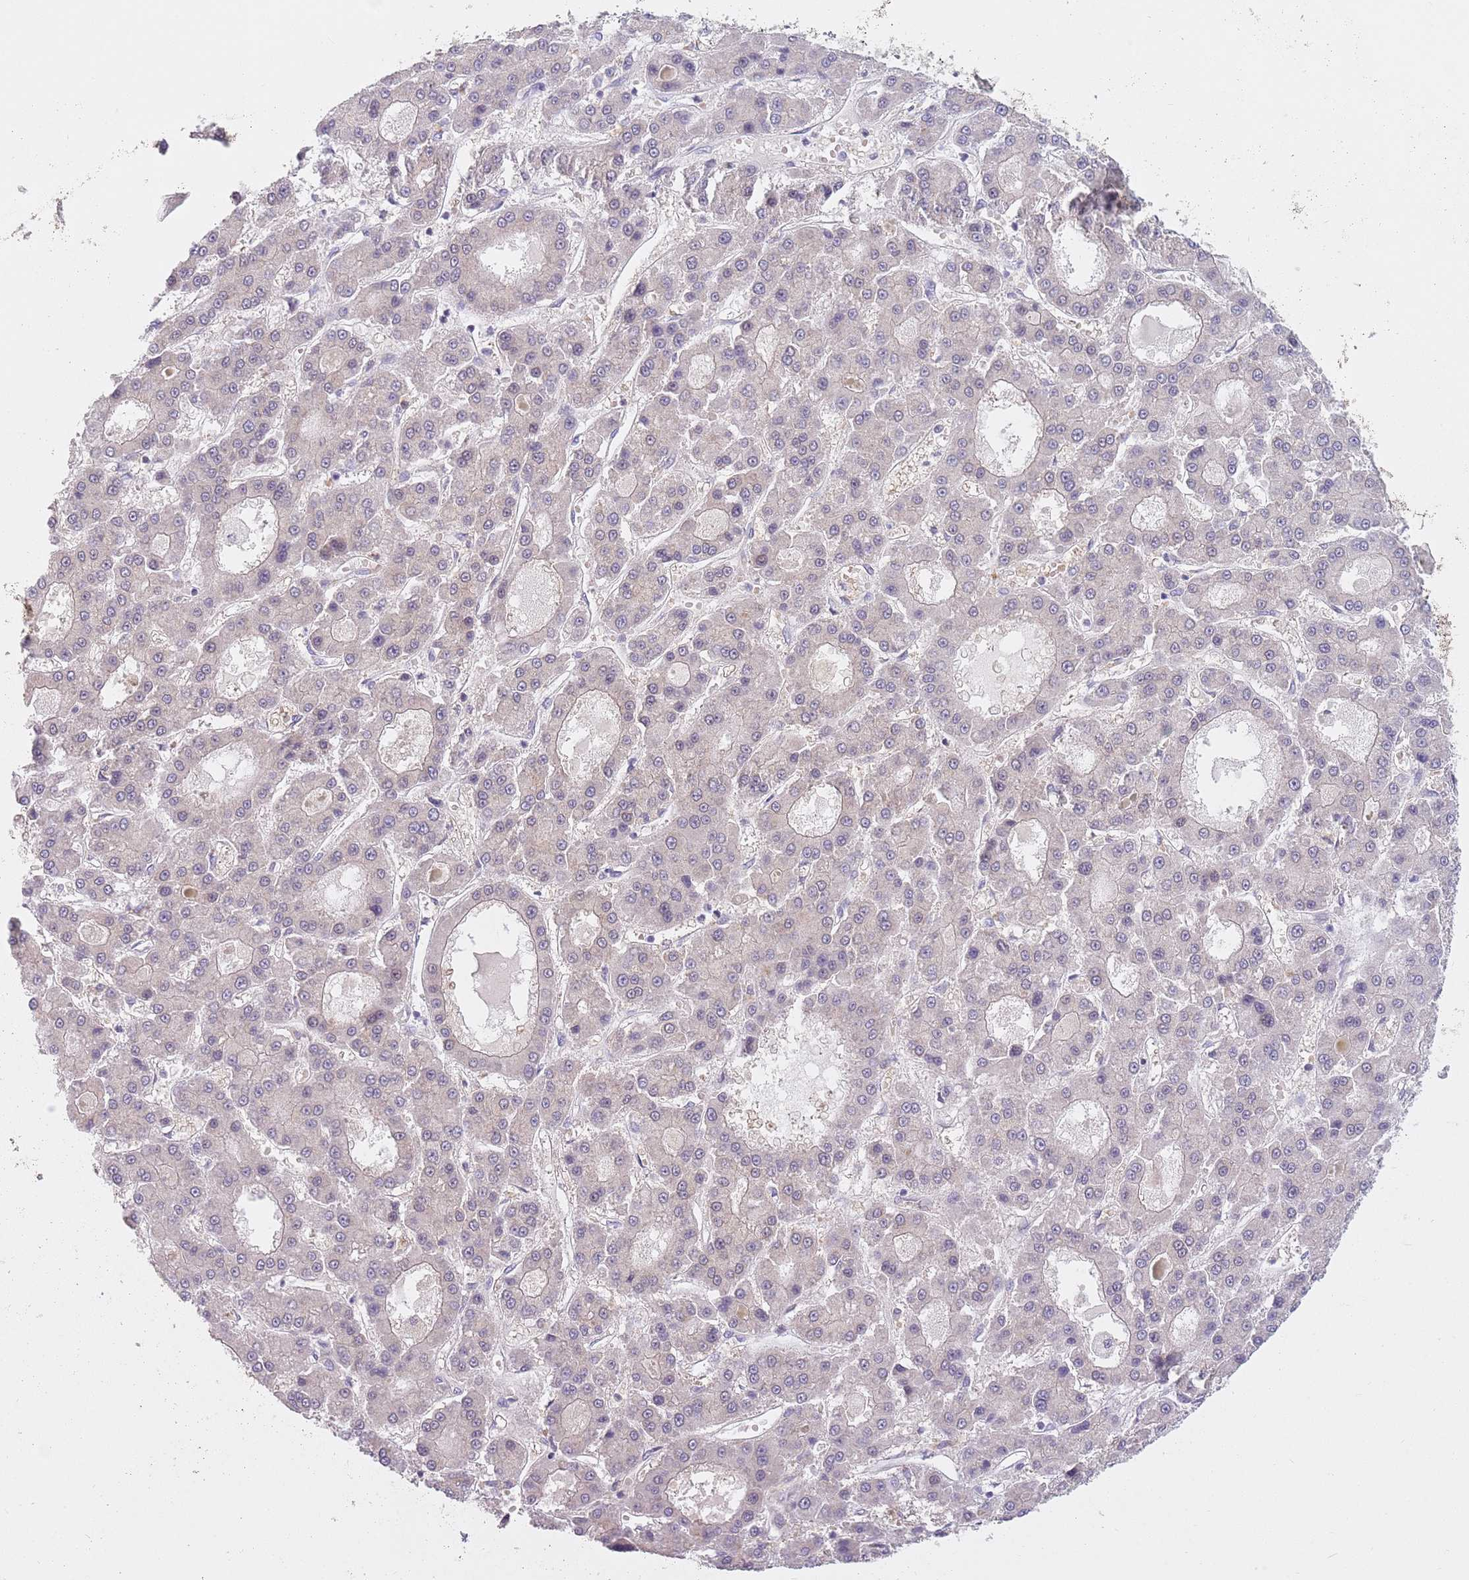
{"staining": {"intensity": "negative", "quantity": "none", "location": "none"}, "tissue": "liver cancer", "cell_type": "Tumor cells", "image_type": "cancer", "snomed": [{"axis": "morphology", "description": "Carcinoma, Hepatocellular, NOS"}, {"axis": "topography", "description": "Liver"}], "caption": "Immunohistochemistry photomicrograph of neoplastic tissue: human liver cancer stained with DAB displays no significant protein expression in tumor cells.", "gene": "ZNF574", "patient": {"sex": "male", "age": 70}}